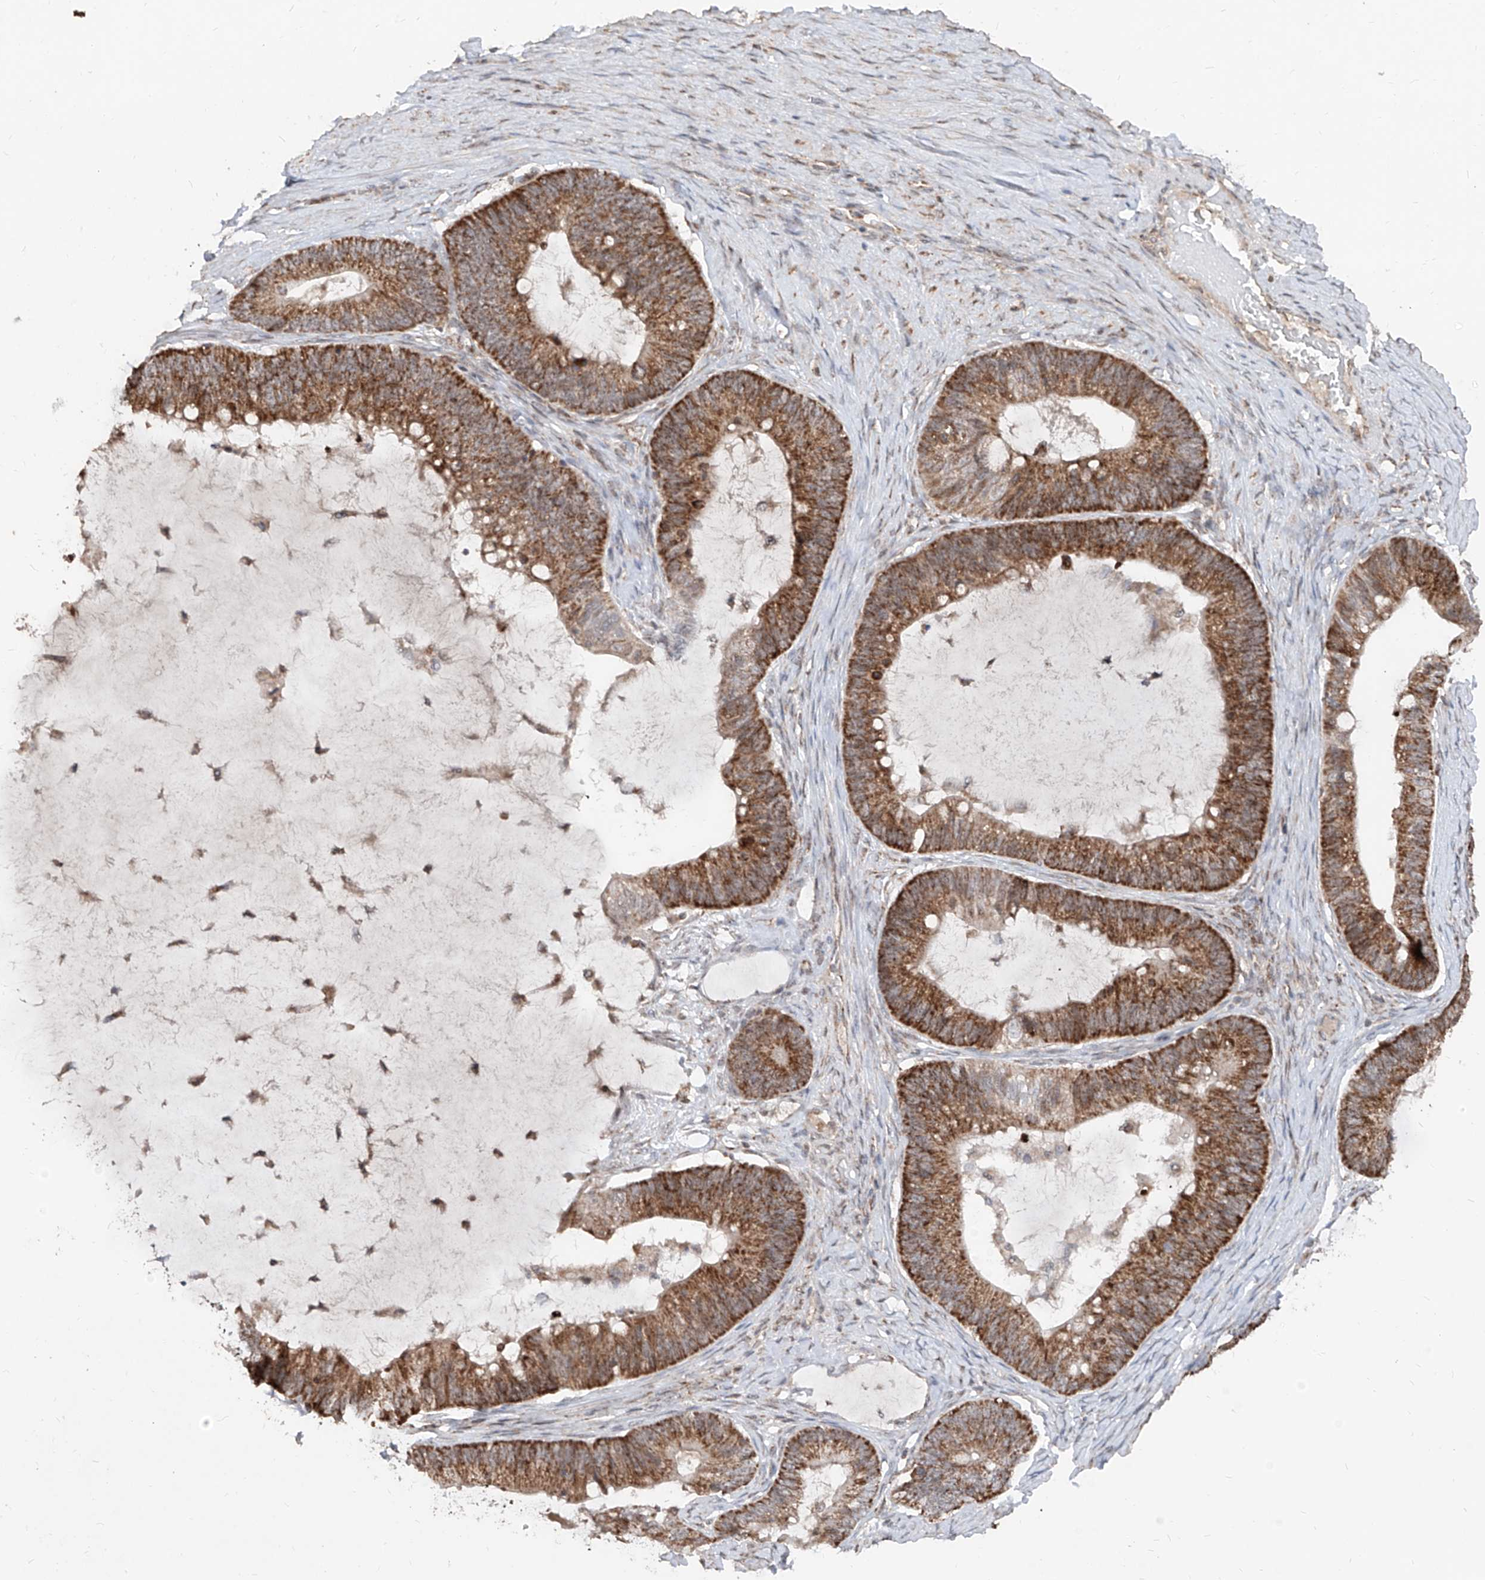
{"staining": {"intensity": "strong", "quantity": ">75%", "location": "cytoplasmic/membranous"}, "tissue": "ovarian cancer", "cell_type": "Tumor cells", "image_type": "cancer", "snomed": [{"axis": "morphology", "description": "Cystadenocarcinoma, mucinous, NOS"}, {"axis": "topography", "description": "Ovary"}], "caption": "A micrograph of human ovarian cancer stained for a protein demonstrates strong cytoplasmic/membranous brown staining in tumor cells.", "gene": "NDUFB3", "patient": {"sex": "female", "age": 61}}